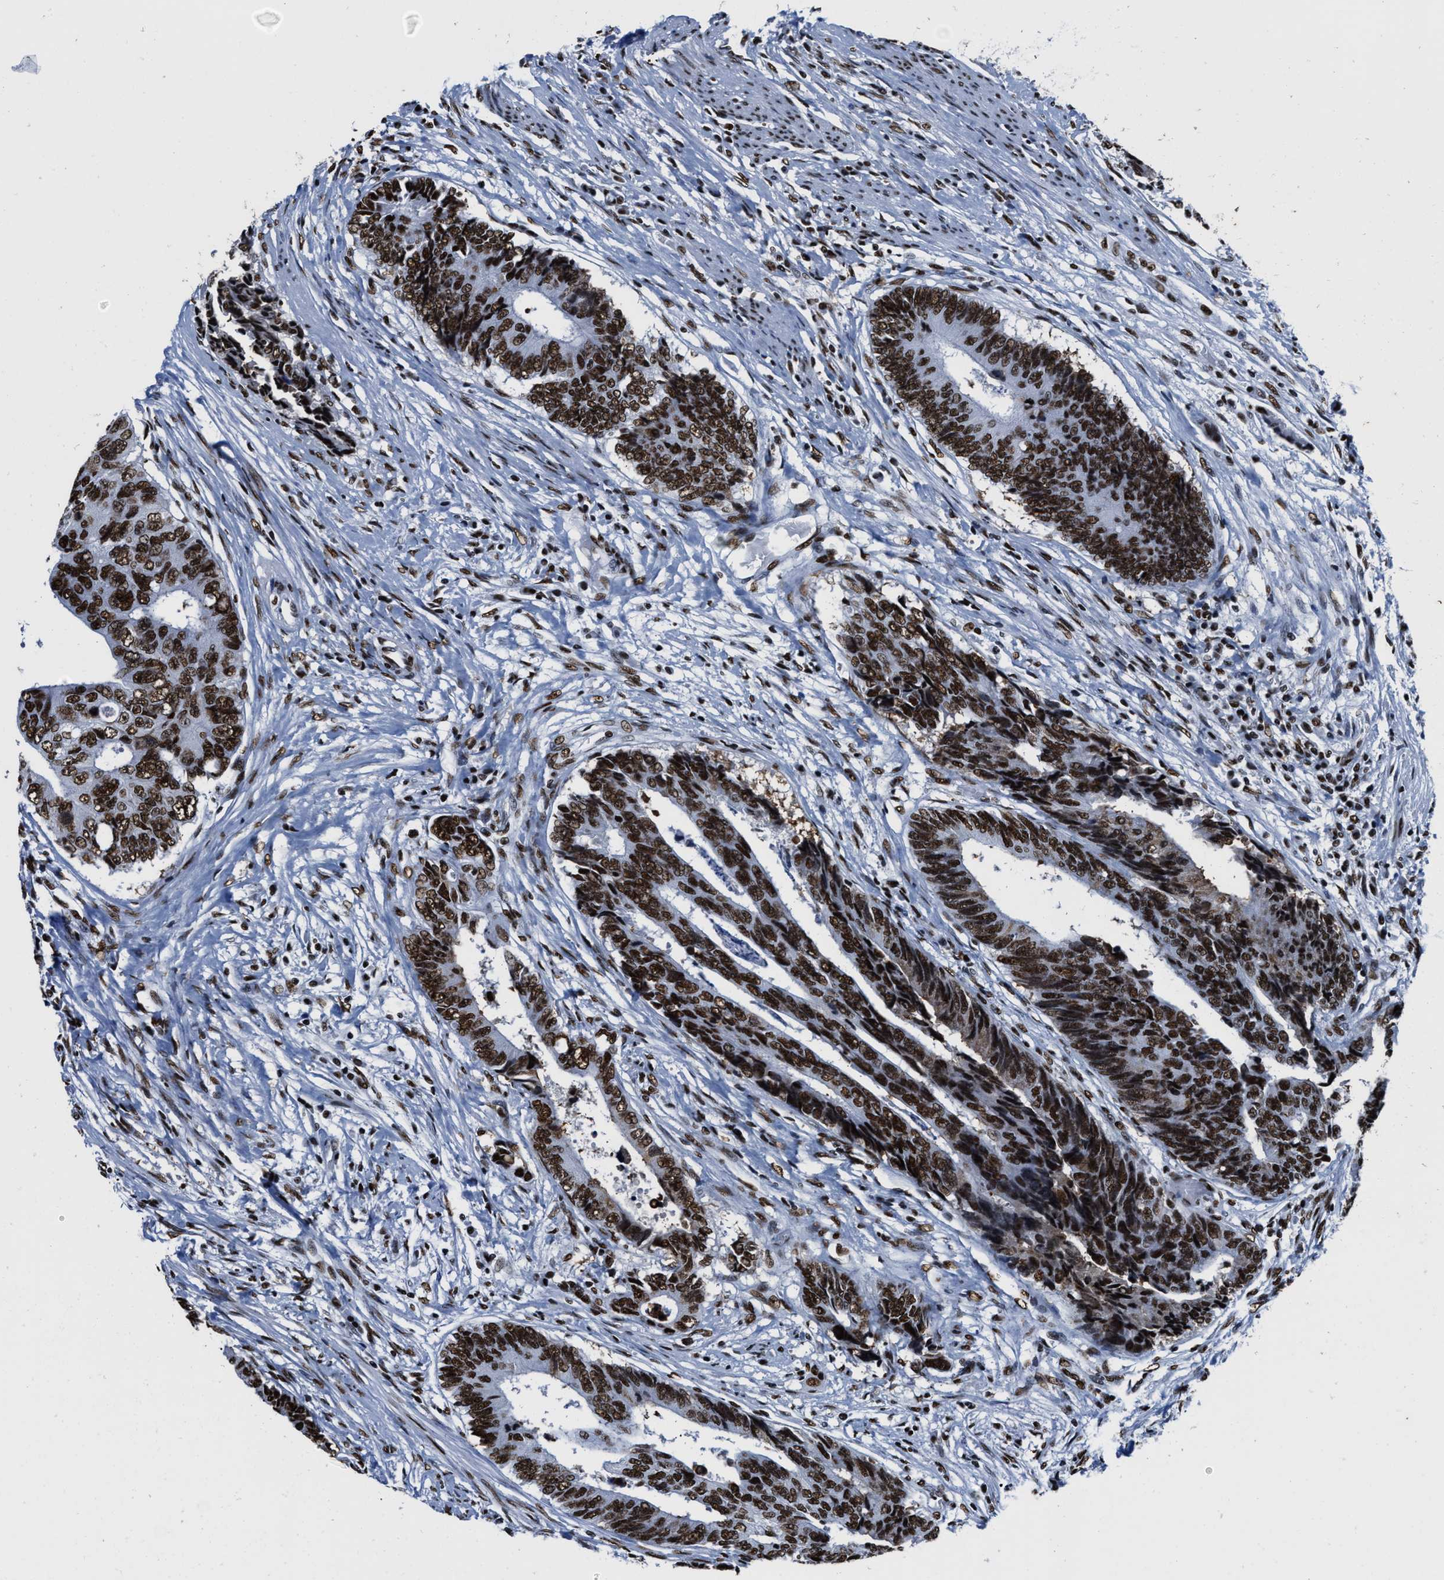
{"staining": {"intensity": "strong", "quantity": ">75%", "location": "nuclear"}, "tissue": "colorectal cancer", "cell_type": "Tumor cells", "image_type": "cancer", "snomed": [{"axis": "morphology", "description": "Adenocarcinoma, NOS"}, {"axis": "topography", "description": "Rectum"}], "caption": "There is high levels of strong nuclear staining in tumor cells of colorectal adenocarcinoma, as demonstrated by immunohistochemical staining (brown color).", "gene": "SMARCC2", "patient": {"sex": "male", "age": 84}}